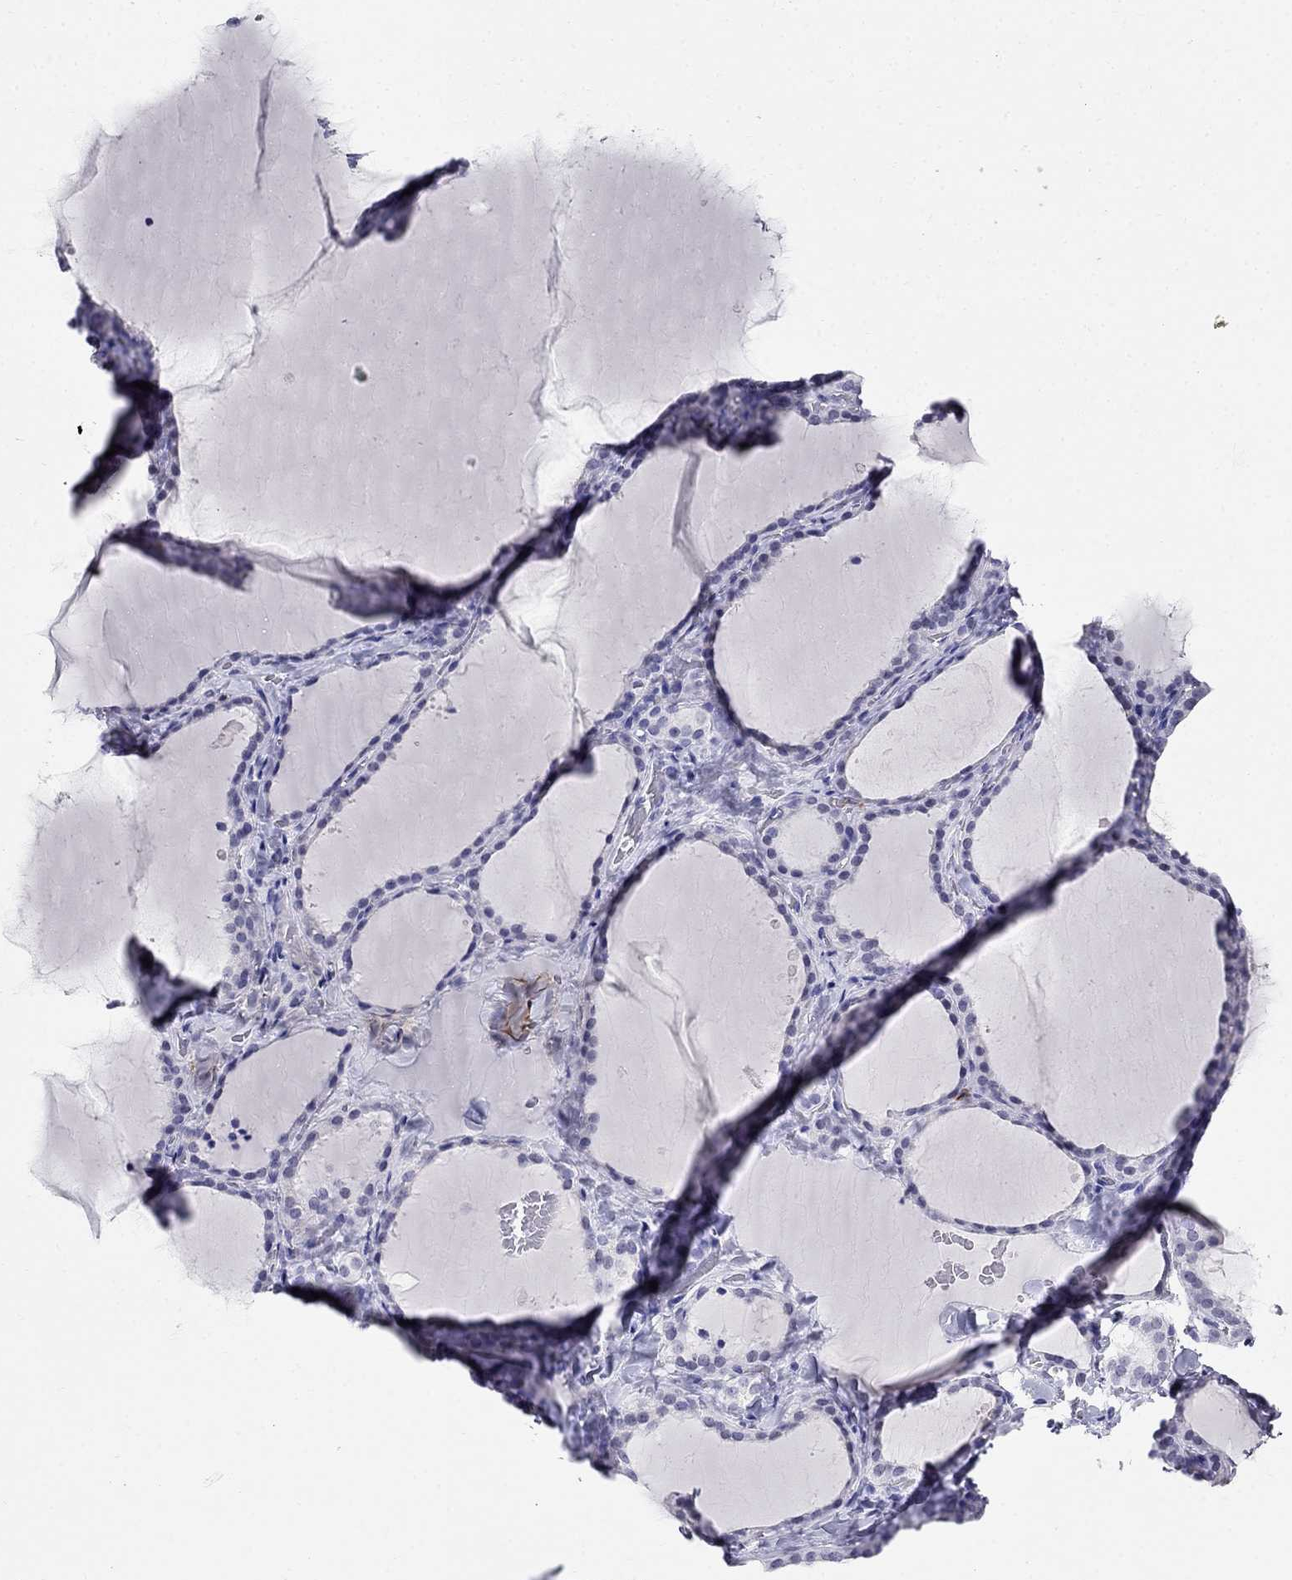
{"staining": {"intensity": "negative", "quantity": "none", "location": "none"}, "tissue": "thyroid gland", "cell_type": "Glandular cells", "image_type": "normal", "snomed": [{"axis": "morphology", "description": "Normal tissue, NOS"}, {"axis": "topography", "description": "Thyroid gland"}], "caption": "Immunohistochemistry (IHC) micrograph of unremarkable human thyroid gland stained for a protein (brown), which exhibits no expression in glandular cells.", "gene": "PPP1R36", "patient": {"sex": "female", "age": 22}}